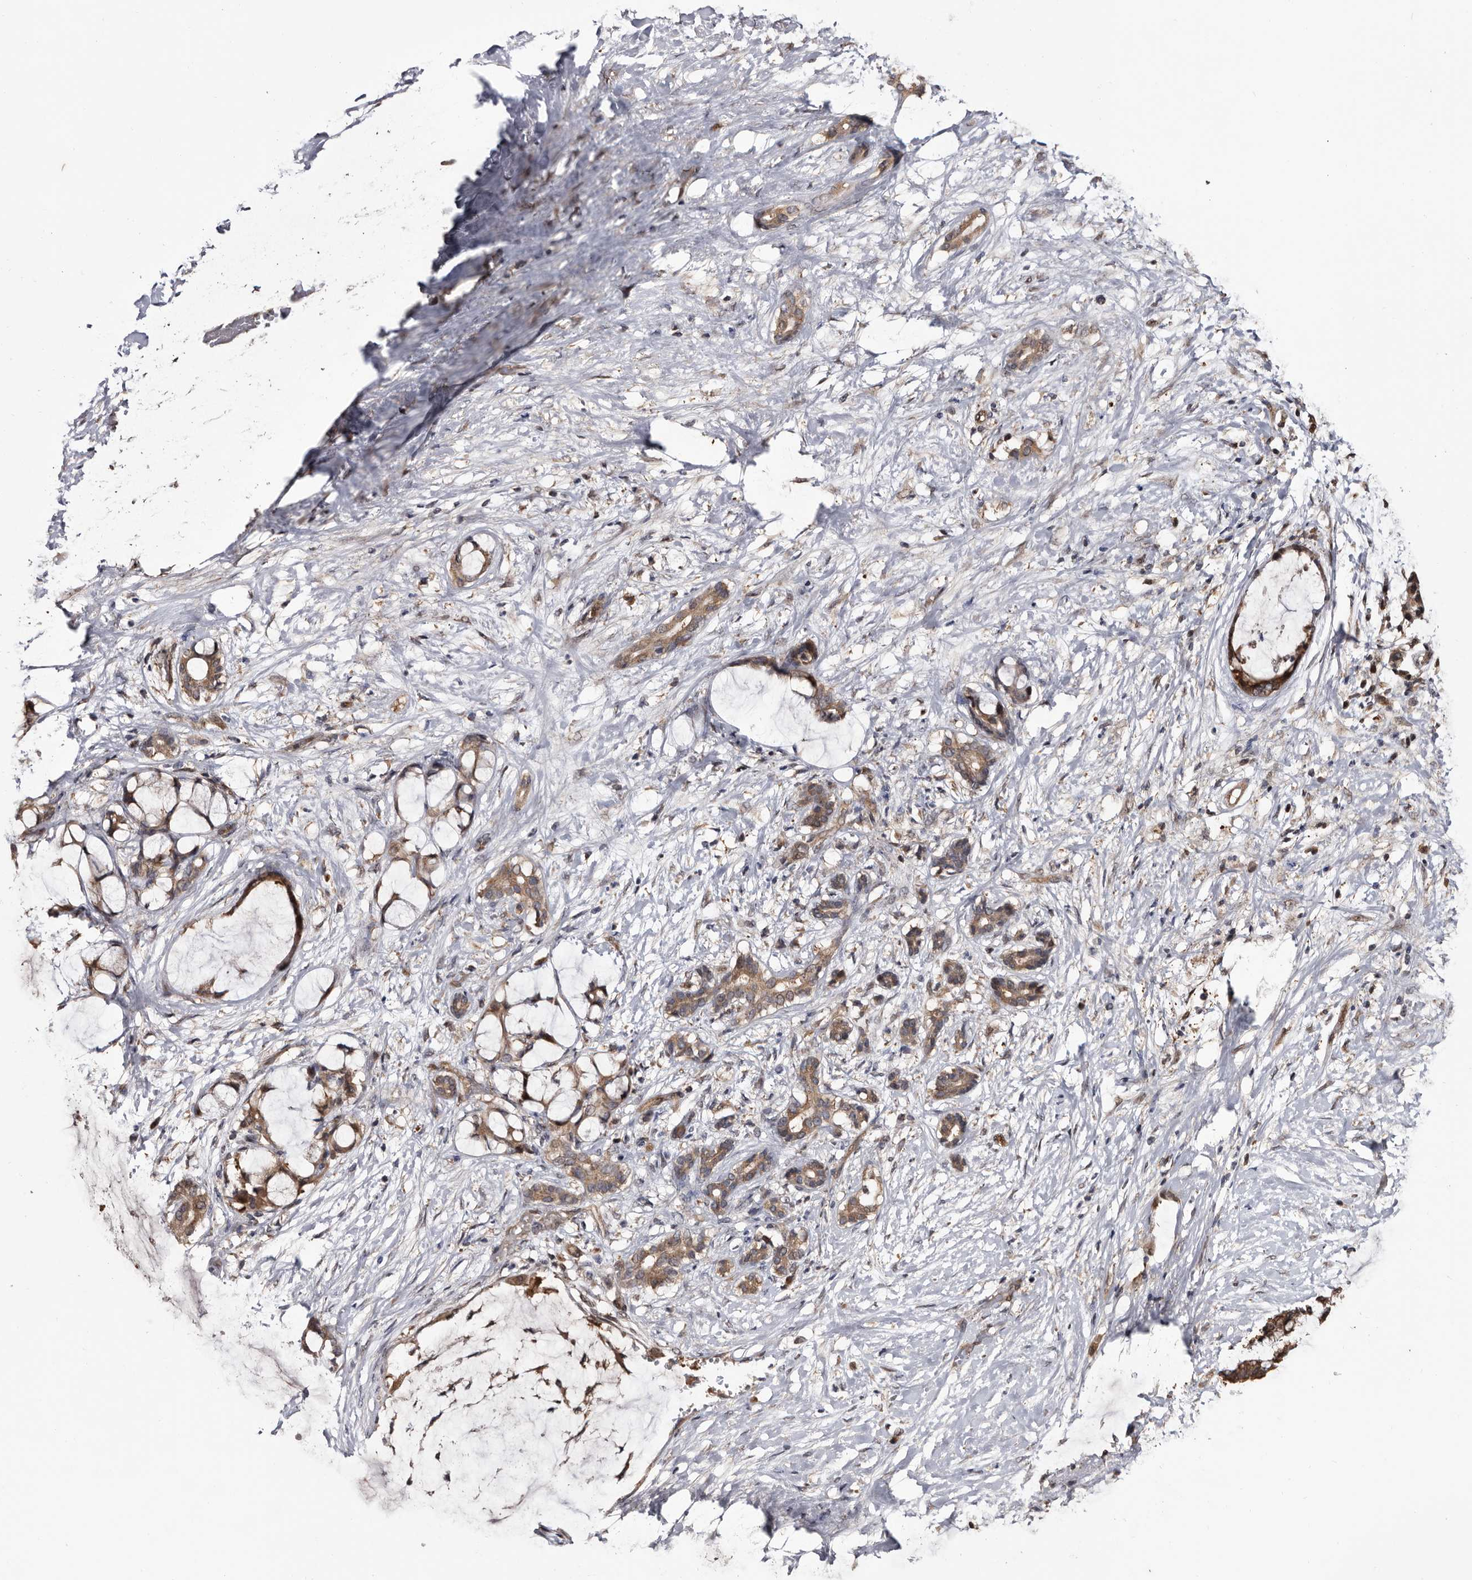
{"staining": {"intensity": "moderate", "quantity": ">75%", "location": "cytoplasmic/membranous"}, "tissue": "pancreatic cancer", "cell_type": "Tumor cells", "image_type": "cancer", "snomed": [{"axis": "morphology", "description": "Adenocarcinoma, NOS"}, {"axis": "topography", "description": "Pancreas"}], "caption": "Immunohistochemistry (DAB) staining of pancreatic cancer exhibits moderate cytoplasmic/membranous protein staining in approximately >75% of tumor cells.", "gene": "TTI2", "patient": {"sex": "male", "age": 41}}